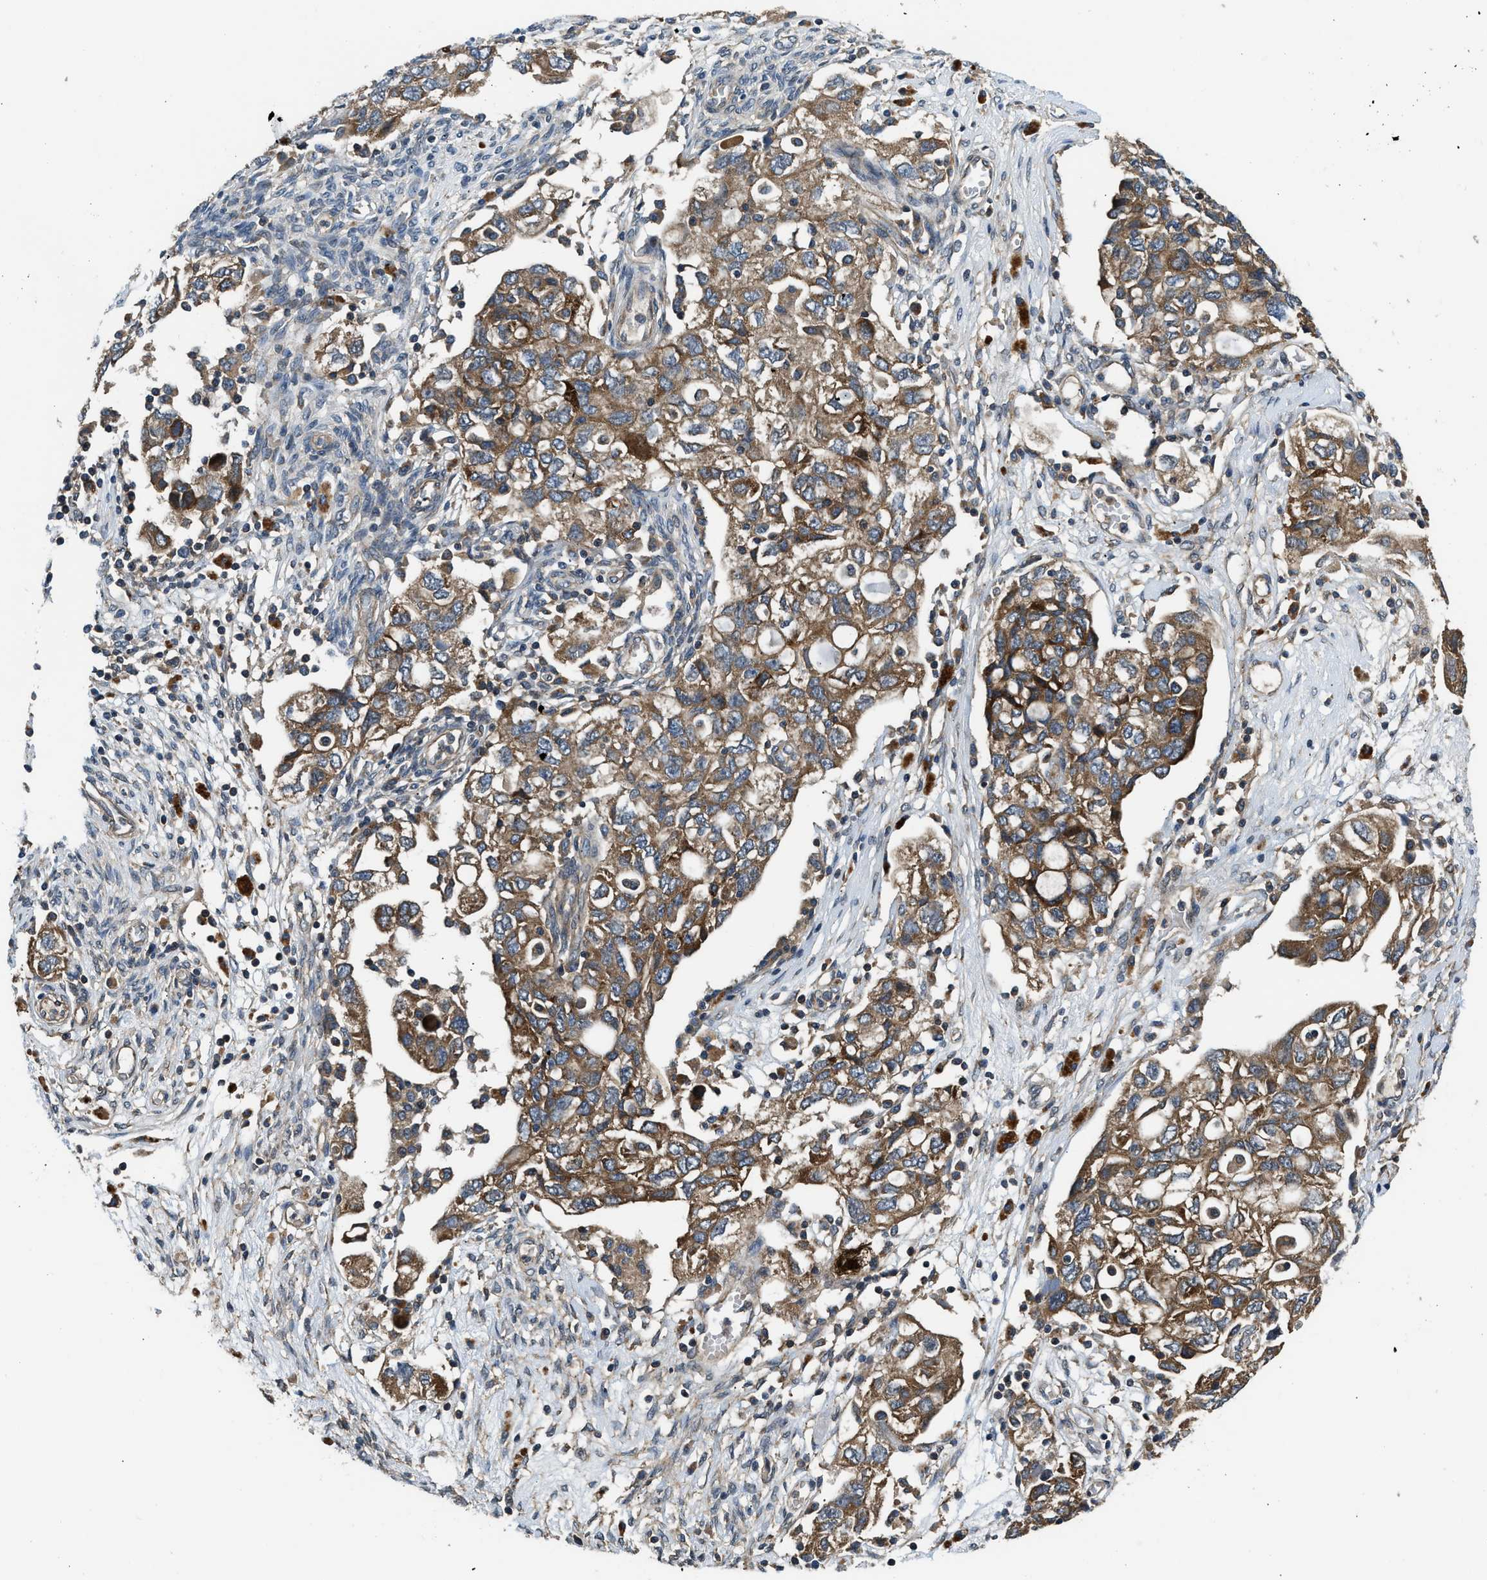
{"staining": {"intensity": "moderate", "quantity": ">75%", "location": "cytoplasmic/membranous"}, "tissue": "ovarian cancer", "cell_type": "Tumor cells", "image_type": "cancer", "snomed": [{"axis": "morphology", "description": "Carcinoma, NOS"}, {"axis": "morphology", "description": "Cystadenocarcinoma, serous, NOS"}, {"axis": "topography", "description": "Ovary"}], "caption": "Immunohistochemistry photomicrograph of ovarian serous cystadenocarcinoma stained for a protein (brown), which shows medium levels of moderate cytoplasmic/membranous positivity in approximately >75% of tumor cells.", "gene": "IL3RA", "patient": {"sex": "female", "age": 69}}